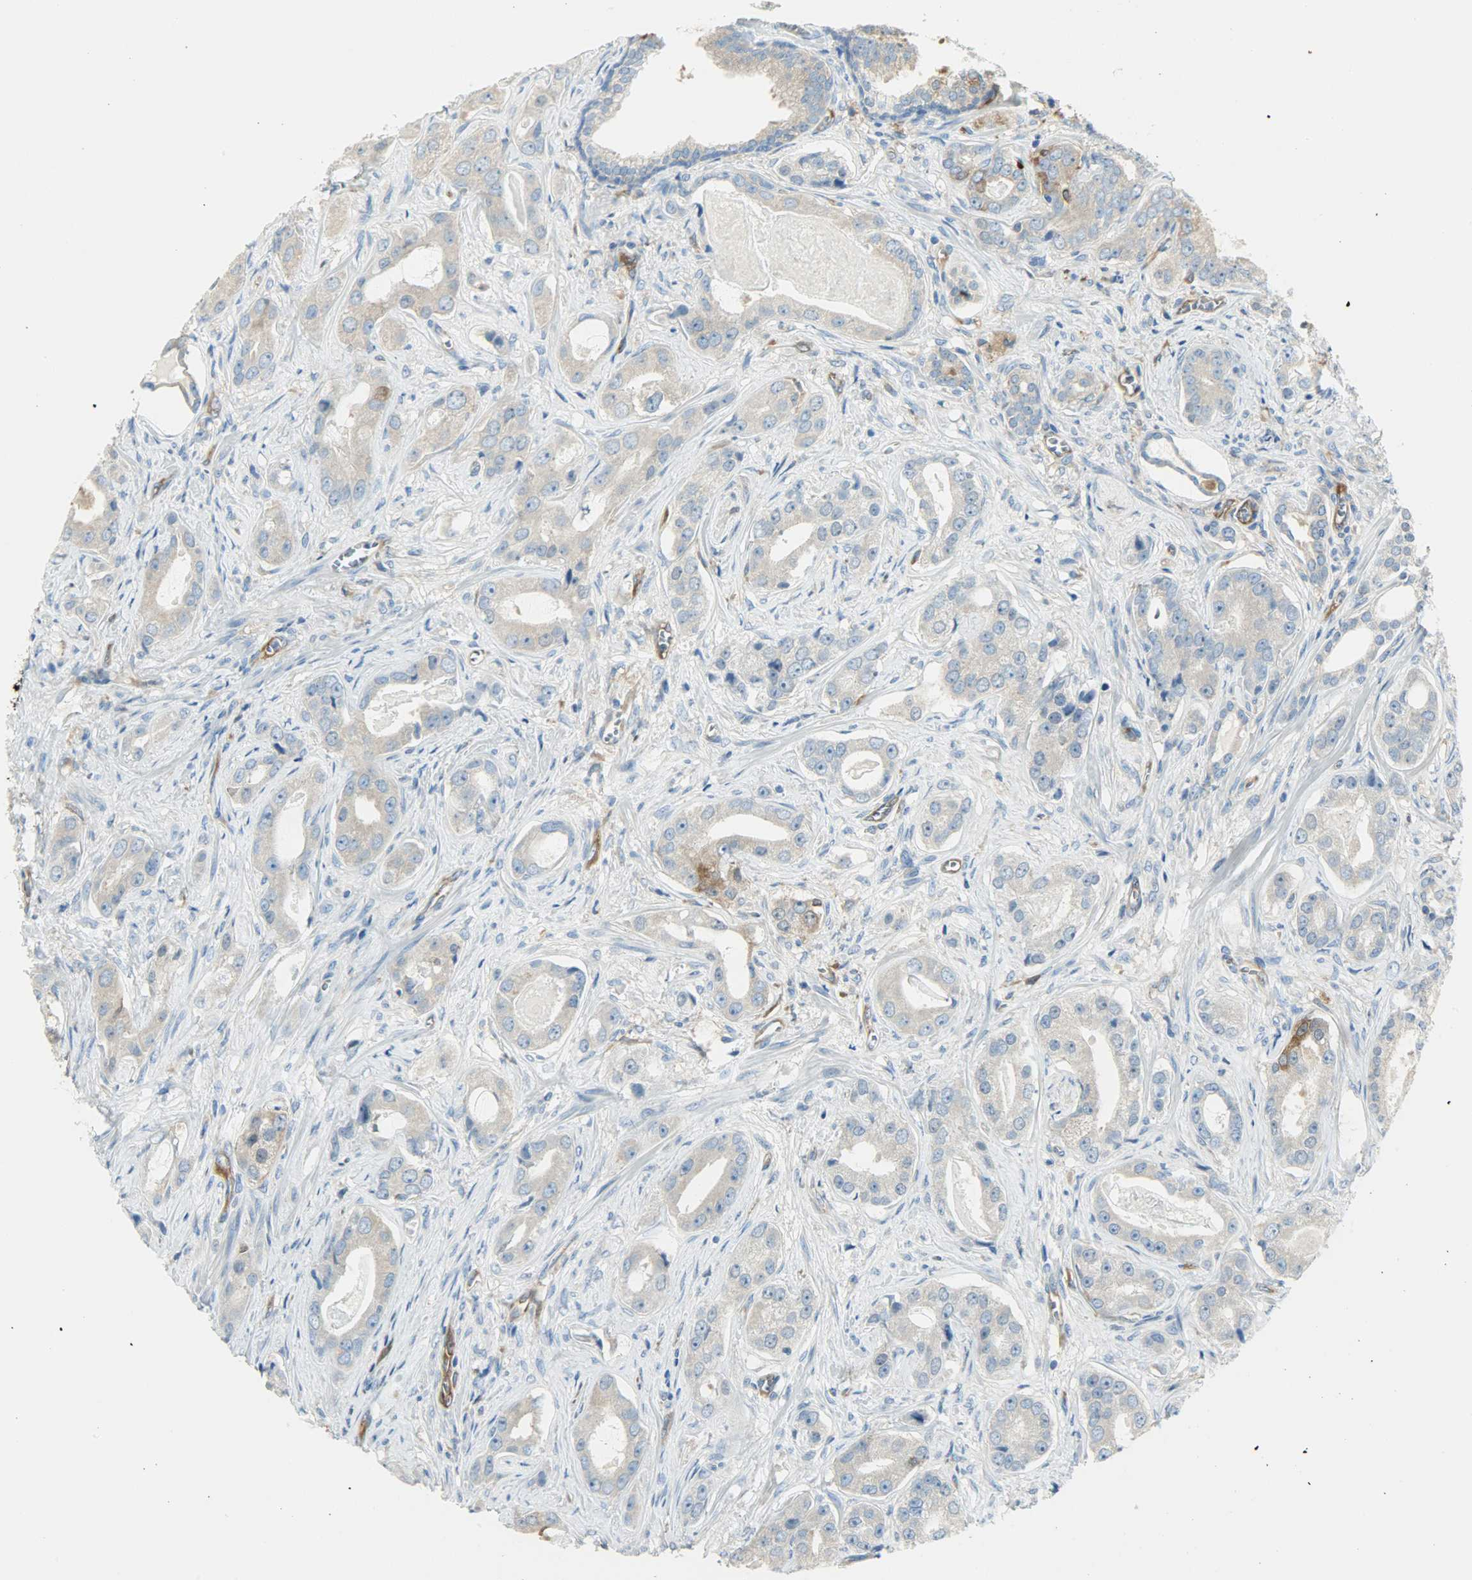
{"staining": {"intensity": "moderate", "quantity": ">75%", "location": "cytoplasmic/membranous"}, "tissue": "prostate cancer", "cell_type": "Tumor cells", "image_type": "cancer", "snomed": [{"axis": "morphology", "description": "Adenocarcinoma, Low grade"}, {"axis": "topography", "description": "Prostate"}], "caption": "Adenocarcinoma (low-grade) (prostate) stained with a protein marker demonstrates moderate staining in tumor cells.", "gene": "WARS1", "patient": {"sex": "male", "age": 59}}